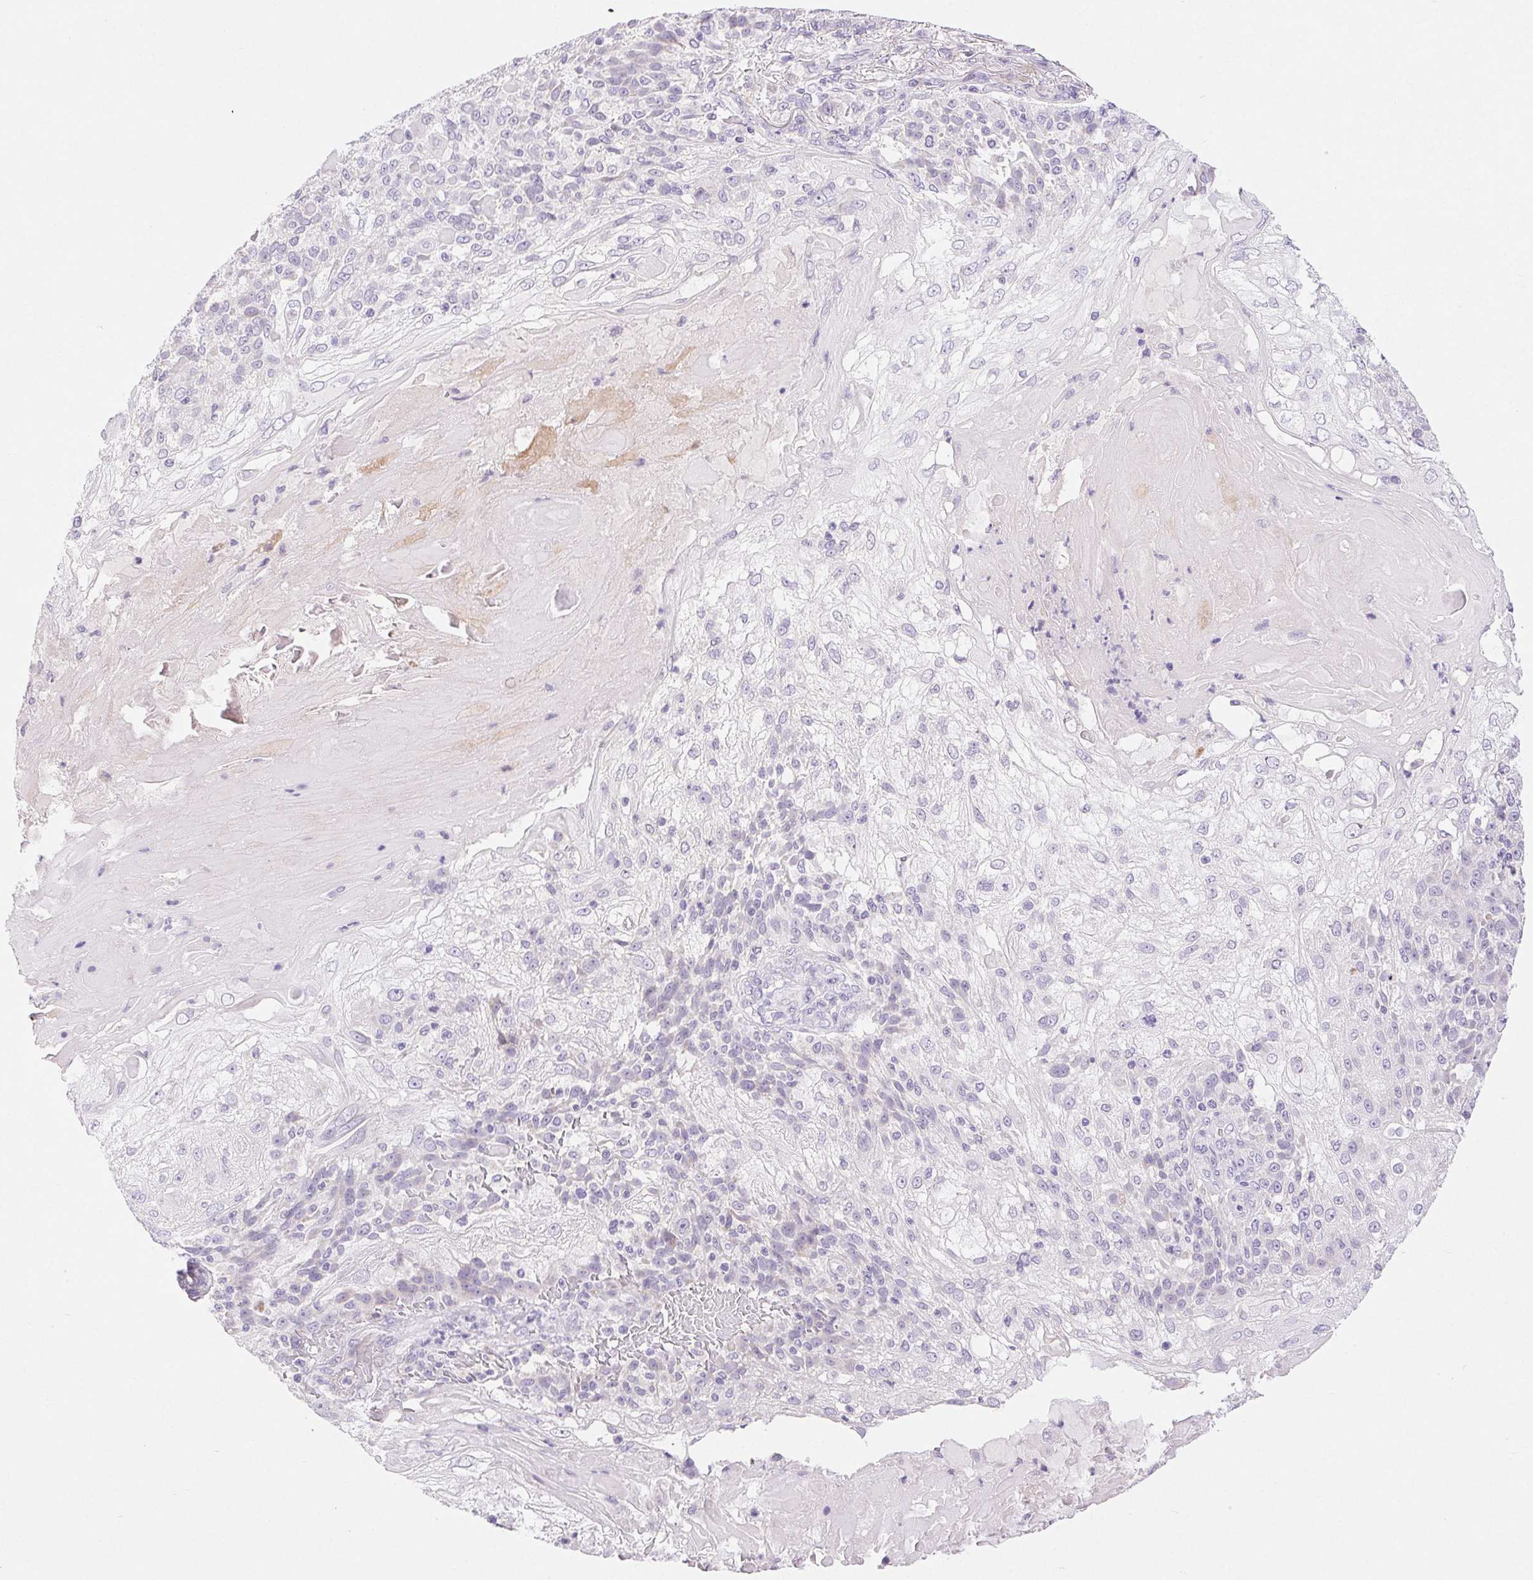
{"staining": {"intensity": "negative", "quantity": "none", "location": "none"}, "tissue": "skin cancer", "cell_type": "Tumor cells", "image_type": "cancer", "snomed": [{"axis": "morphology", "description": "Normal tissue, NOS"}, {"axis": "morphology", "description": "Squamous cell carcinoma, NOS"}, {"axis": "topography", "description": "Skin"}], "caption": "IHC of skin cancer (squamous cell carcinoma) exhibits no positivity in tumor cells. (Brightfield microscopy of DAB immunohistochemistry at high magnification).", "gene": "ARHGAP11B", "patient": {"sex": "female", "age": 83}}